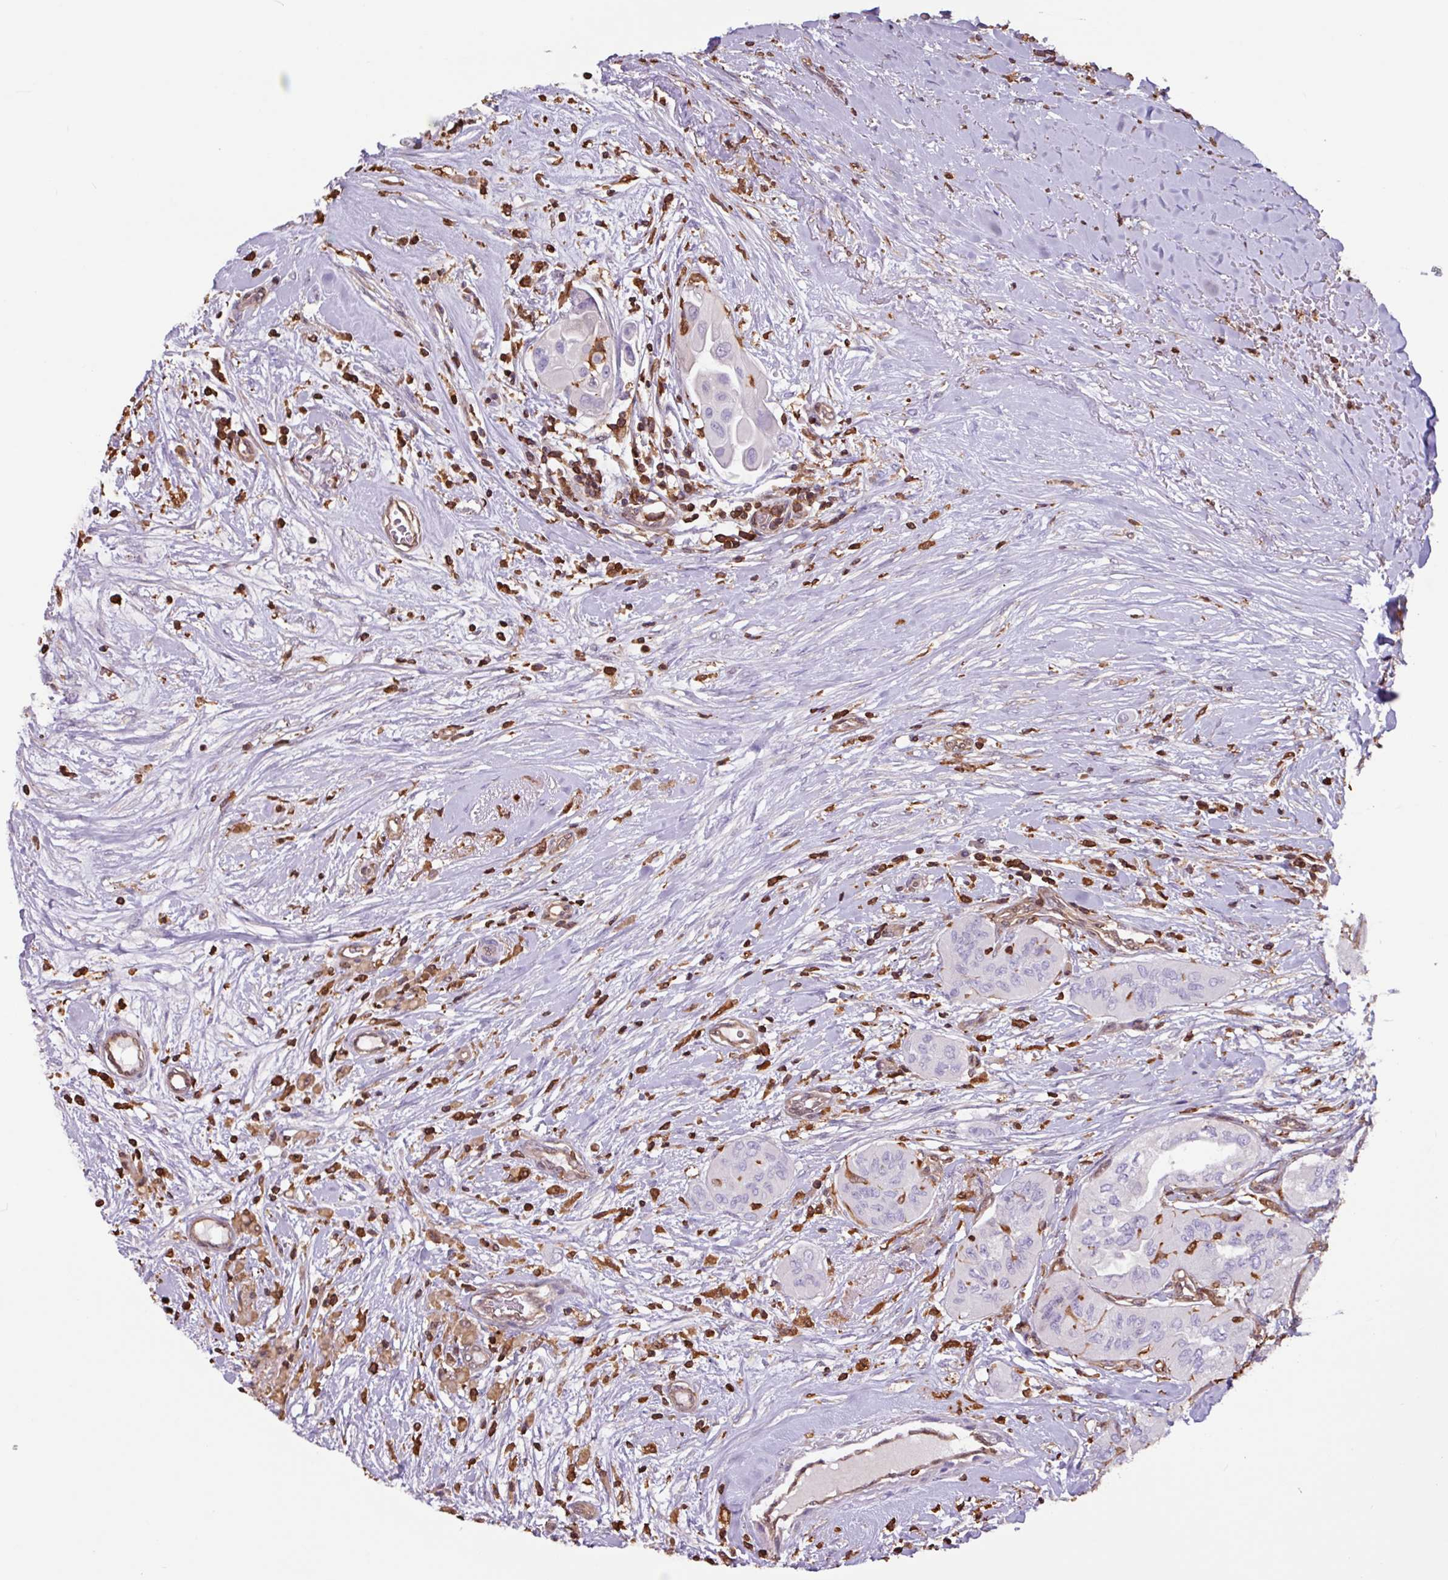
{"staining": {"intensity": "negative", "quantity": "none", "location": "none"}, "tissue": "thyroid cancer", "cell_type": "Tumor cells", "image_type": "cancer", "snomed": [{"axis": "morphology", "description": "Papillary adenocarcinoma, NOS"}, {"axis": "topography", "description": "Thyroid gland"}], "caption": "High power microscopy image of an immunohistochemistry (IHC) histopathology image of thyroid cancer (papillary adenocarcinoma), revealing no significant staining in tumor cells. (DAB immunohistochemistry visualized using brightfield microscopy, high magnification).", "gene": "ARHGDIB", "patient": {"sex": "female", "age": 59}}